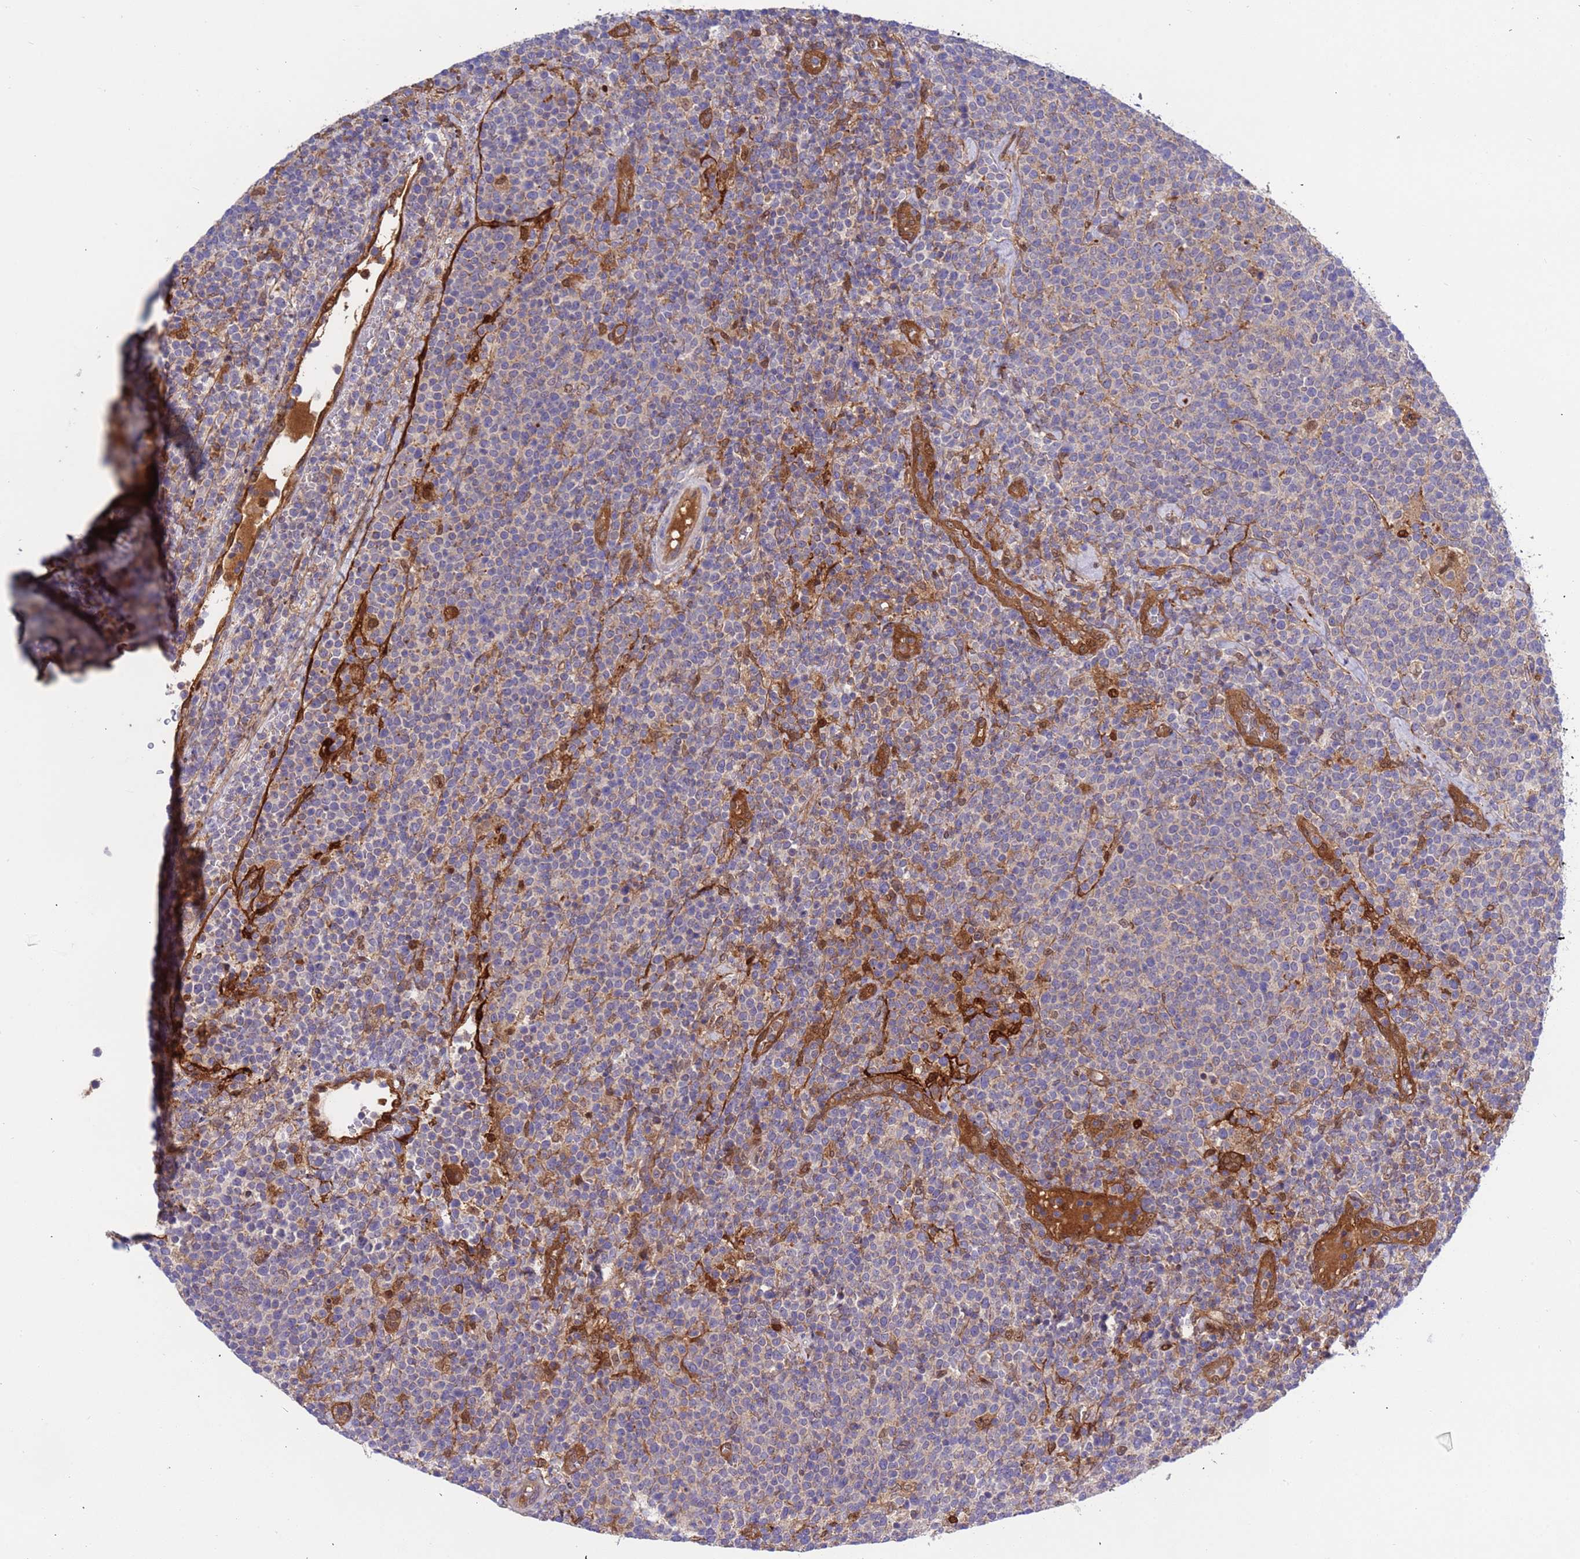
{"staining": {"intensity": "negative", "quantity": "none", "location": "none"}, "tissue": "lymphoma", "cell_type": "Tumor cells", "image_type": "cancer", "snomed": [{"axis": "morphology", "description": "Malignant lymphoma, non-Hodgkin's type, High grade"}, {"axis": "topography", "description": "Lymph node"}], "caption": "The immunohistochemistry micrograph has no significant staining in tumor cells of lymphoma tissue. (DAB IHC with hematoxylin counter stain).", "gene": "FOXRED1", "patient": {"sex": "male", "age": 61}}